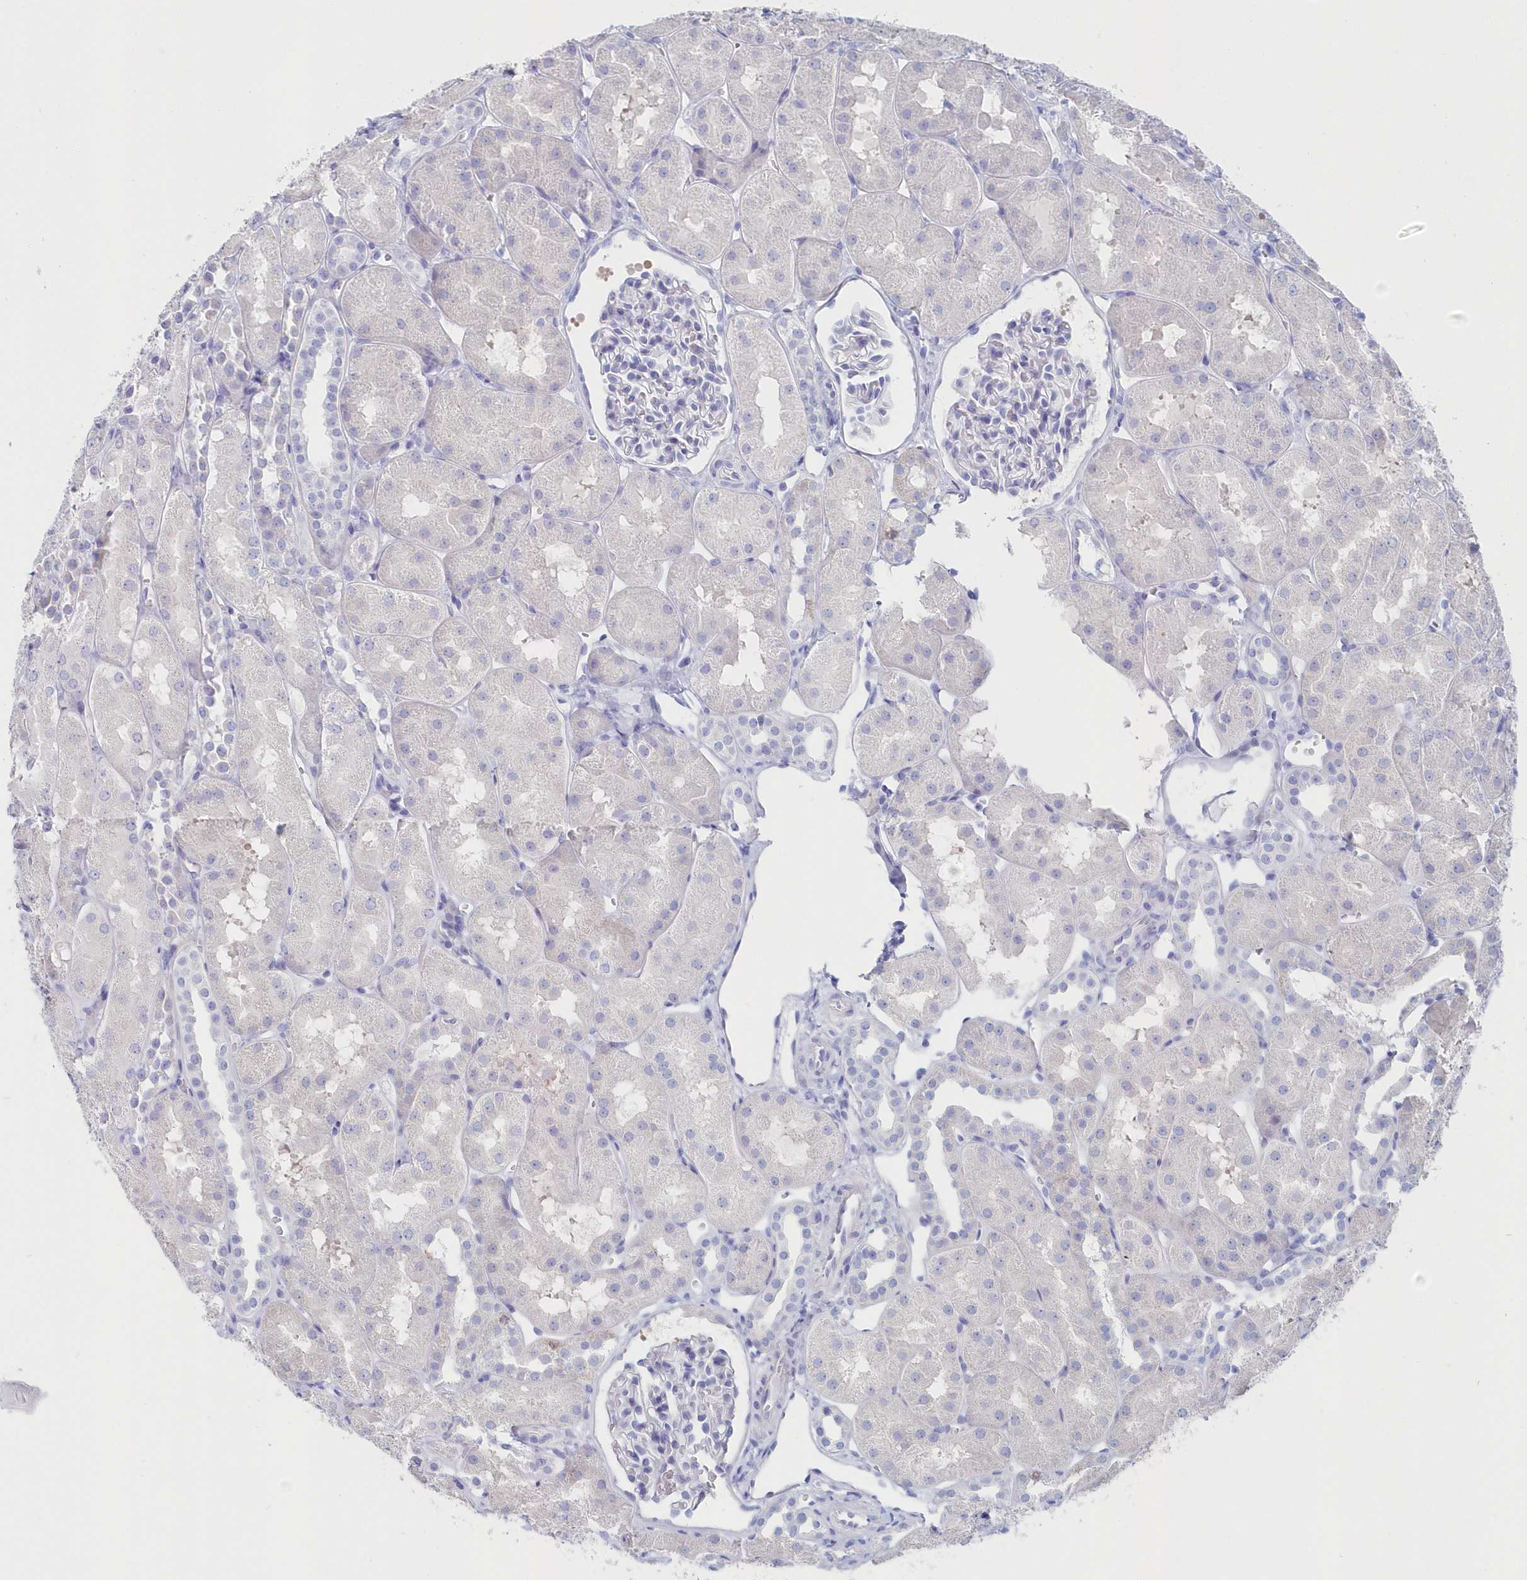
{"staining": {"intensity": "negative", "quantity": "none", "location": "none"}, "tissue": "kidney", "cell_type": "Cells in glomeruli", "image_type": "normal", "snomed": [{"axis": "morphology", "description": "Normal tissue, NOS"}, {"axis": "topography", "description": "Kidney"}, {"axis": "topography", "description": "Urinary bladder"}], "caption": "An immunohistochemistry image of normal kidney is shown. There is no staining in cells in glomeruli of kidney.", "gene": "CSNK1G2", "patient": {"sex": "male", "age": 16}}